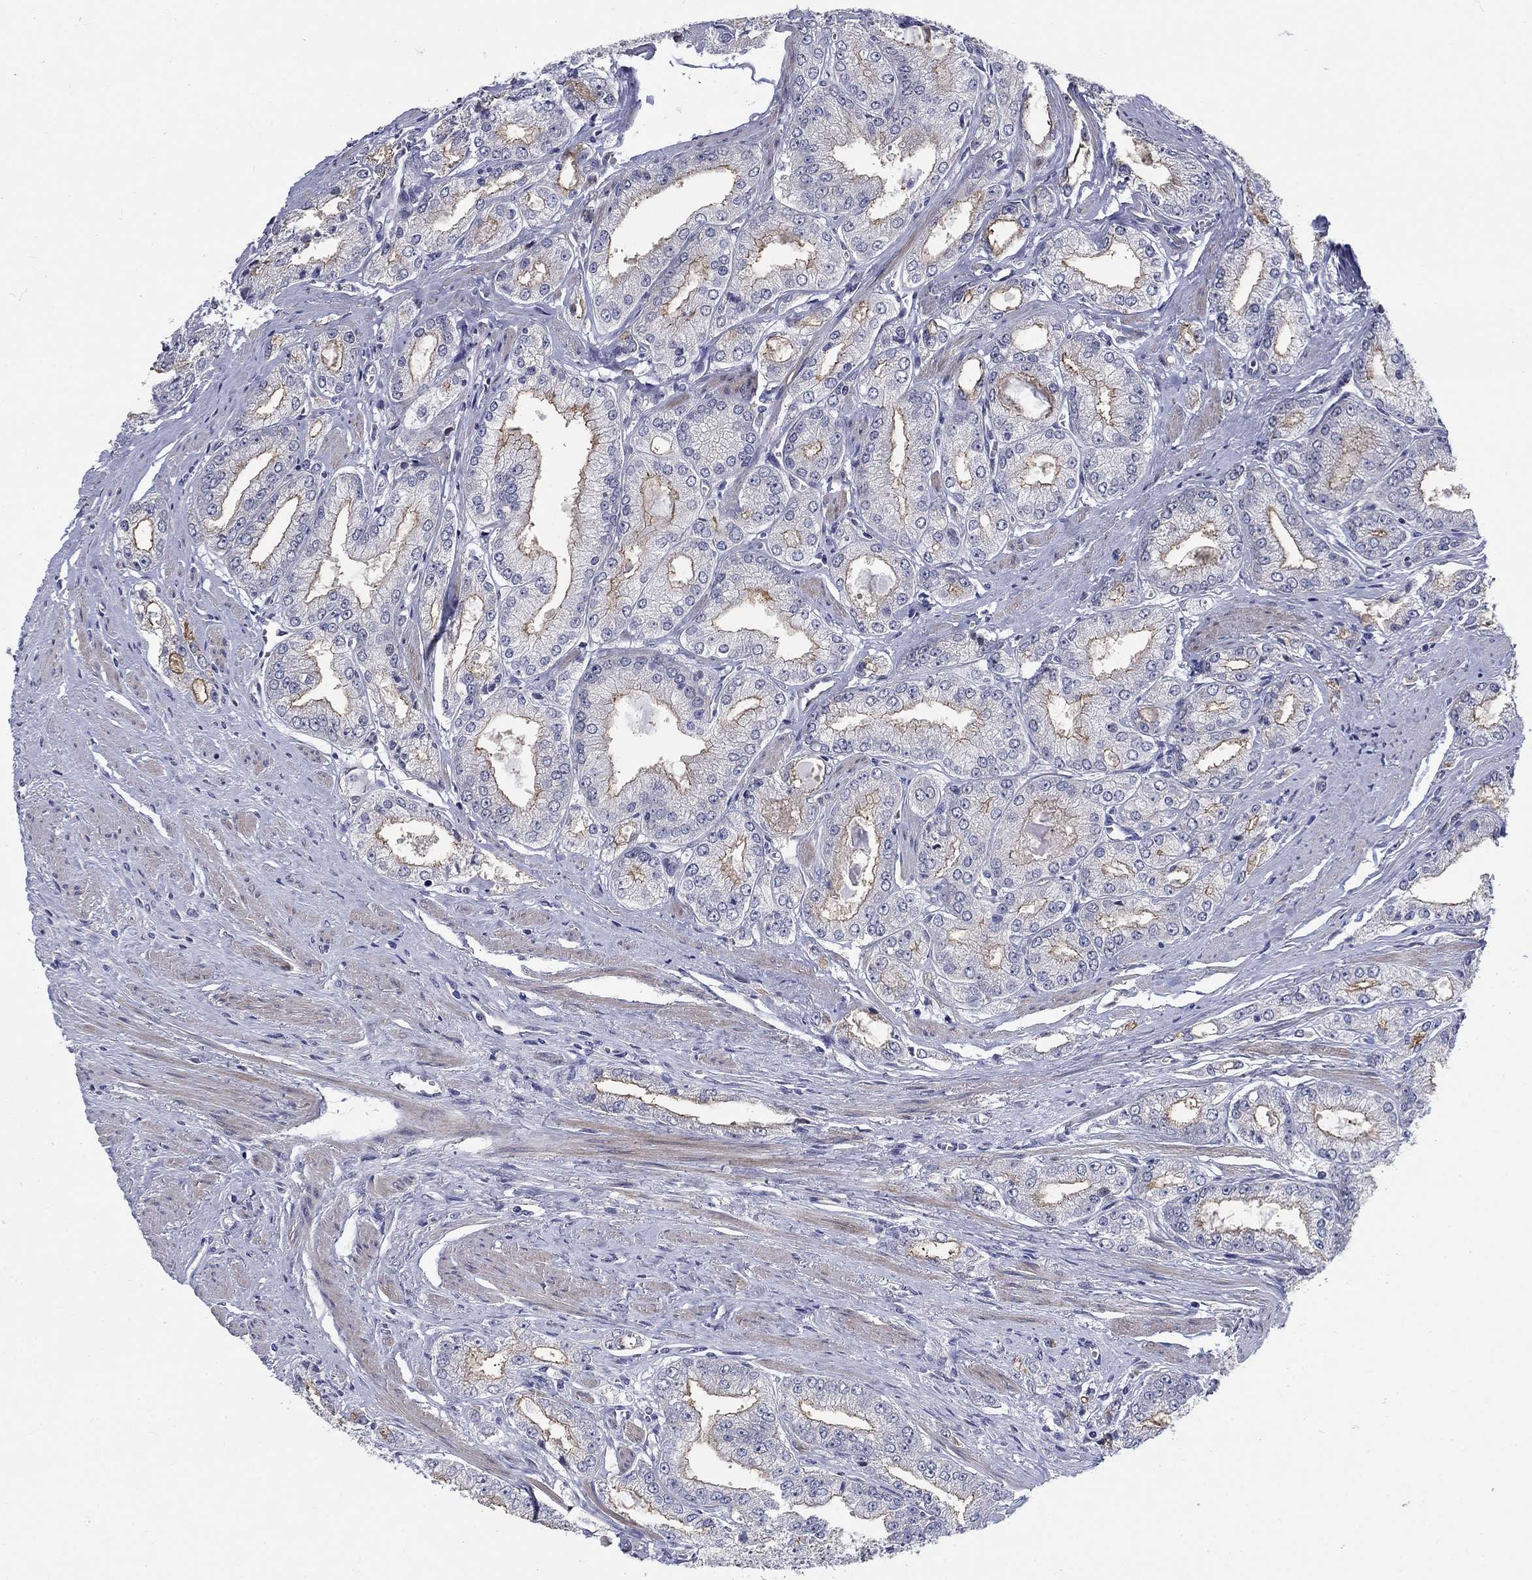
{"staining": {"intensity": "moderate", "quantity": "<25%", "location": "cytoplasmic/membranous"}, "tissue": "prostate cancer", "cell_type": "Tumor cells", "image_type": "cancer", "snomed": [{"axis": "morphology", "description": "Adenocarcinoma, NOS"}, {"axis": "morphology", "description": "Adenocarcinoma, High grade"}, {"axis": "topography", "description": "Prostate"}], "caption": "A histopathology image showing moderate cytoplasmic/membranous staining in about <25% of tumor cells in prostate cancer, as visualized by brown immunohistochemical staining.", "gene": "SLC1A1", "patient": {"sex": "male", "age": 70}}